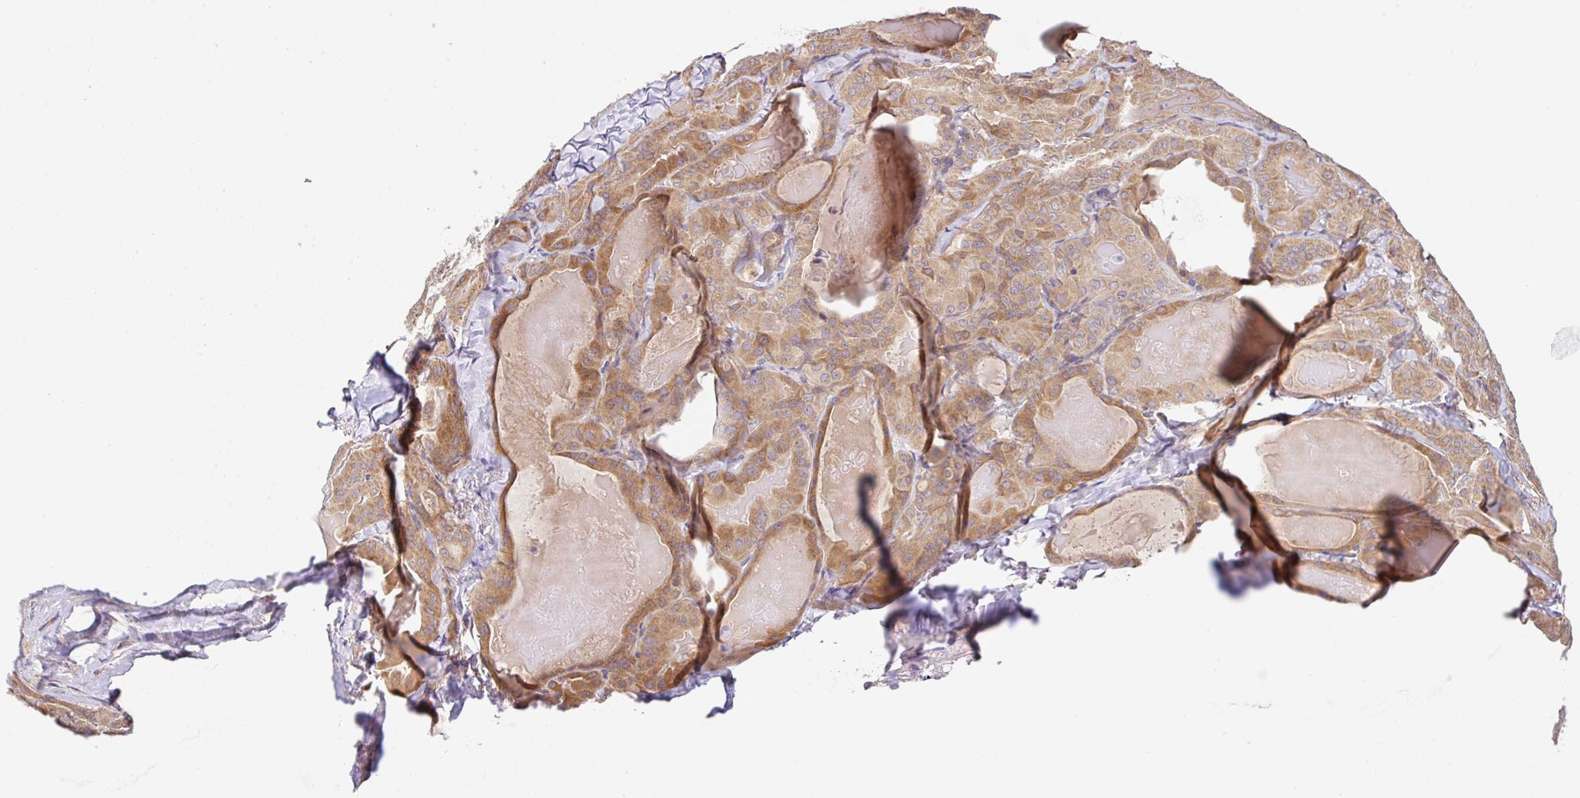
{"staining": {"intensity": "moderate", "quantity": ">75%", "location": "cytoplasmic/membranous"}, "tissue": "thyroid cancer", "cell_type": "Tumor cells", "image_type": "cancer", "snomed": [{"axis": "morphology", "description": "Papillary adenocarcinoma, NOS"}, {"axis": "topography", "description": "Thyroid gland"}], "caption": "Papillary adenocarcinoma (thyroid) stained for a protein (brown) shows moderate cytoplasmic/membranous positive positivity in approximately >75% of tumor cells.", "gene": "UBE4A", "patient": {"sex": "female", "age": 68}}